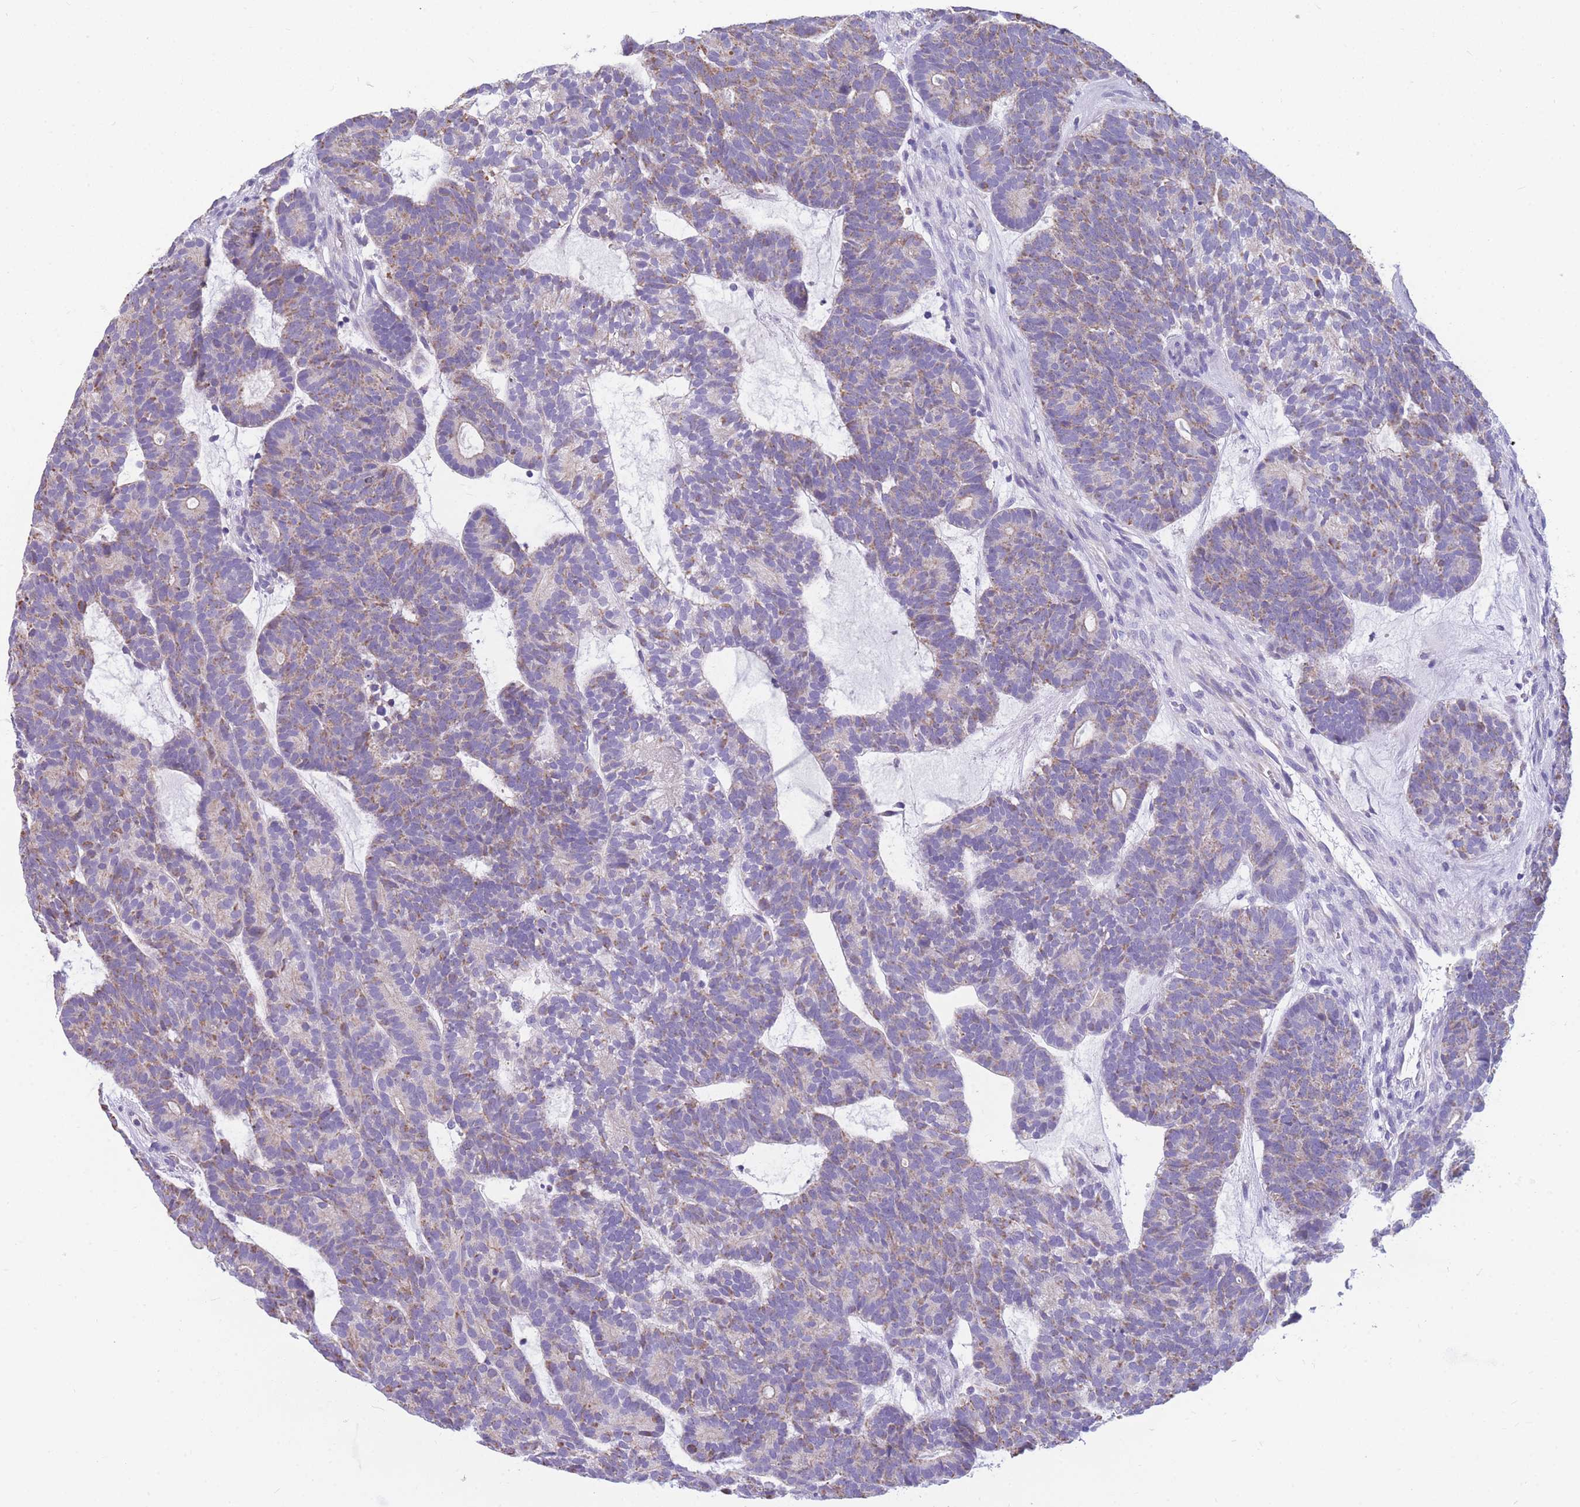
{"staining": {"intensity": "weak", "quantity": "25%-75%", "location": "cytoplasmic/membranous"}, "tissue": "head and neck cancer", "cell_type": "Tumor cells", "image_type": "cancer", "snomed": [{"axis": "morphology", "description": "Adenocarcinoma, NOS"}, {"axis": "topography", "description": "Head-Neck"}], "caption": "Immunohistochemistry photomicrograph of head and neck cancer (adenocarcinoma) stained for a protein (brown), which reveals low levels of weak cytoplasmic/membranous positivity in approximately 25%-75% of tumor cells.", "gene": "DHRS11", "patient": {"sex": "female", "age": 81}}